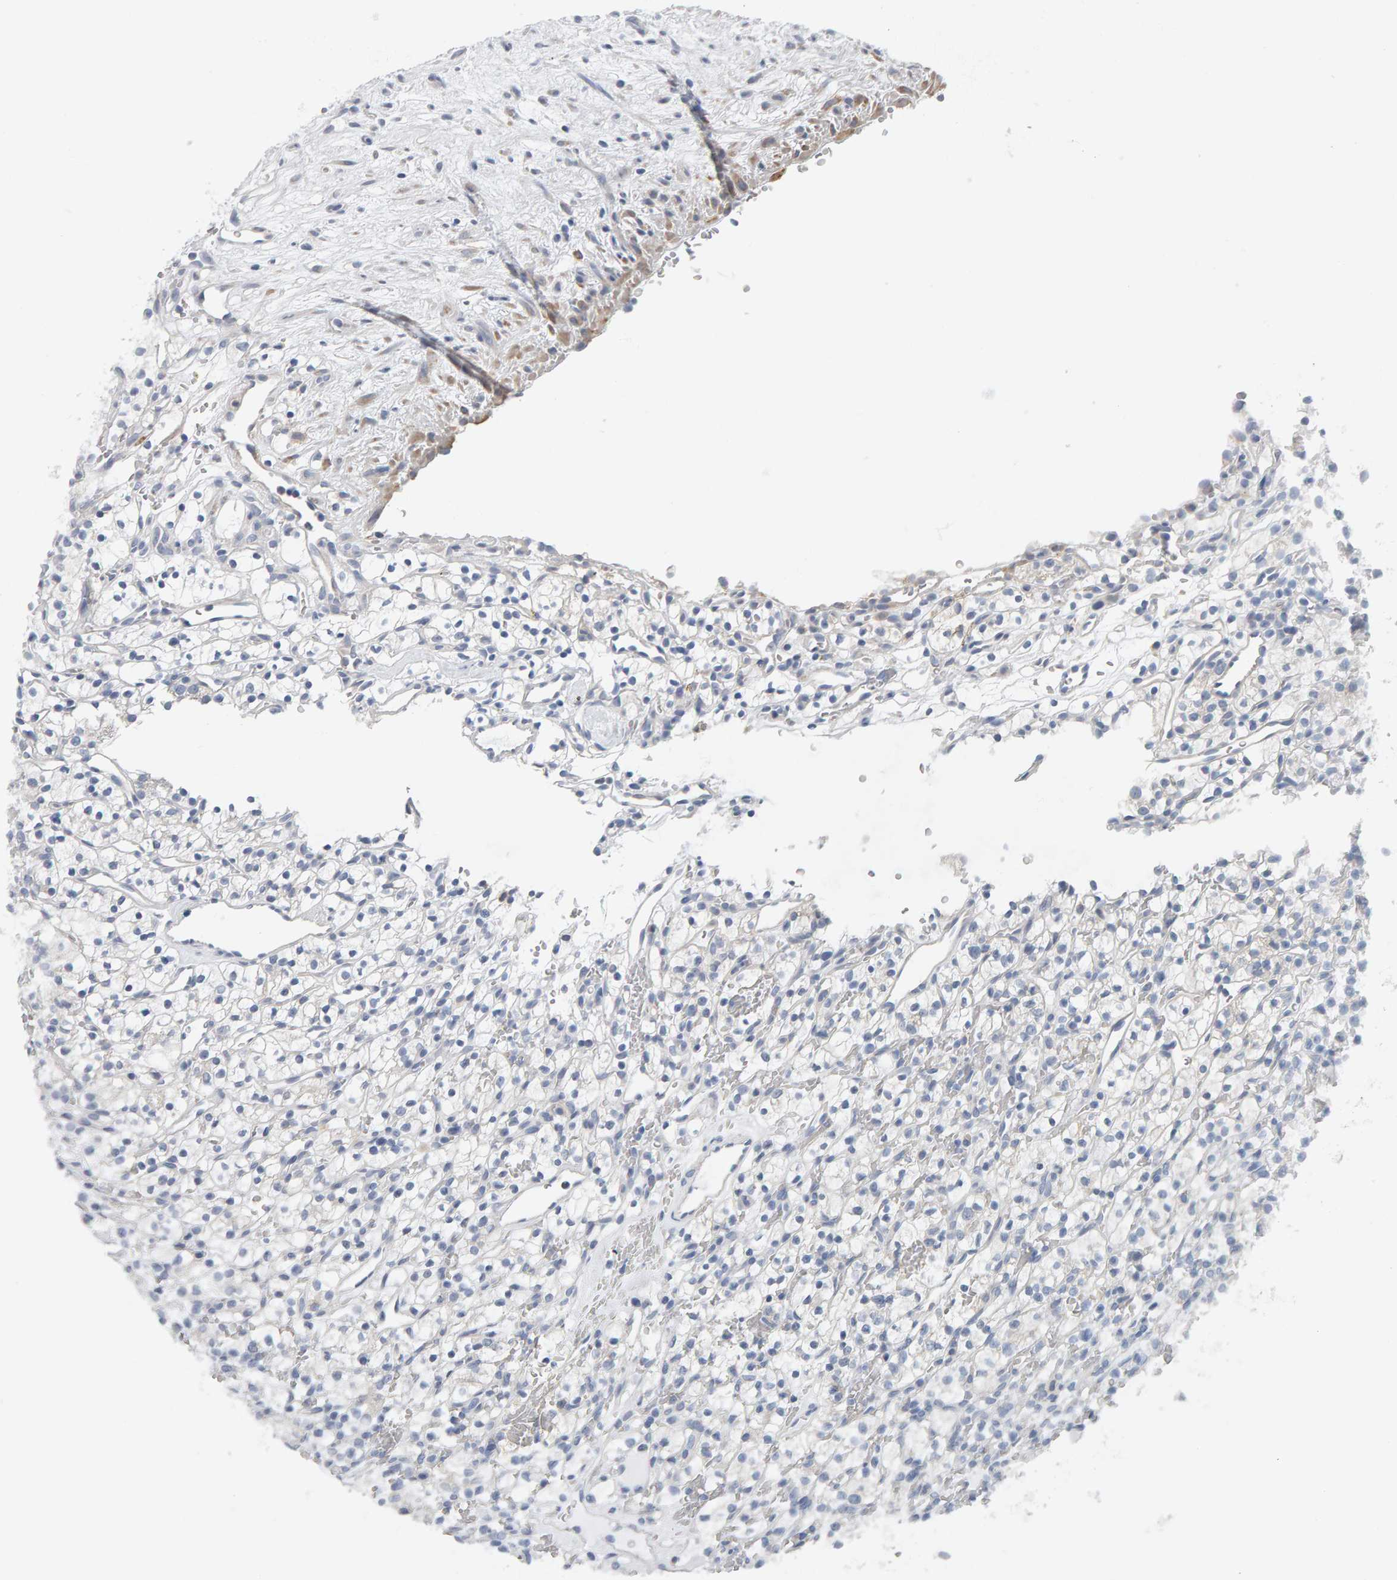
{"staining": {"intensity": "negative", "quantity": "none", "location": "none"}, "tissue": "renal cancer", "cell_type": "Tumor cells", "image_type": "cancer", "snomed": [{"axis": "morphology", "description": "Adenocarcinoma, NOS"}, {"axis": "topography", "description": "Kidney"}], "caption": "A histopathology image of adenocarcinoma (renal) stained for a protein exhibits no brown staining in tumor cells.", "gene": "ADHFE1", "patient": {"sex": "female", "age": 57}}